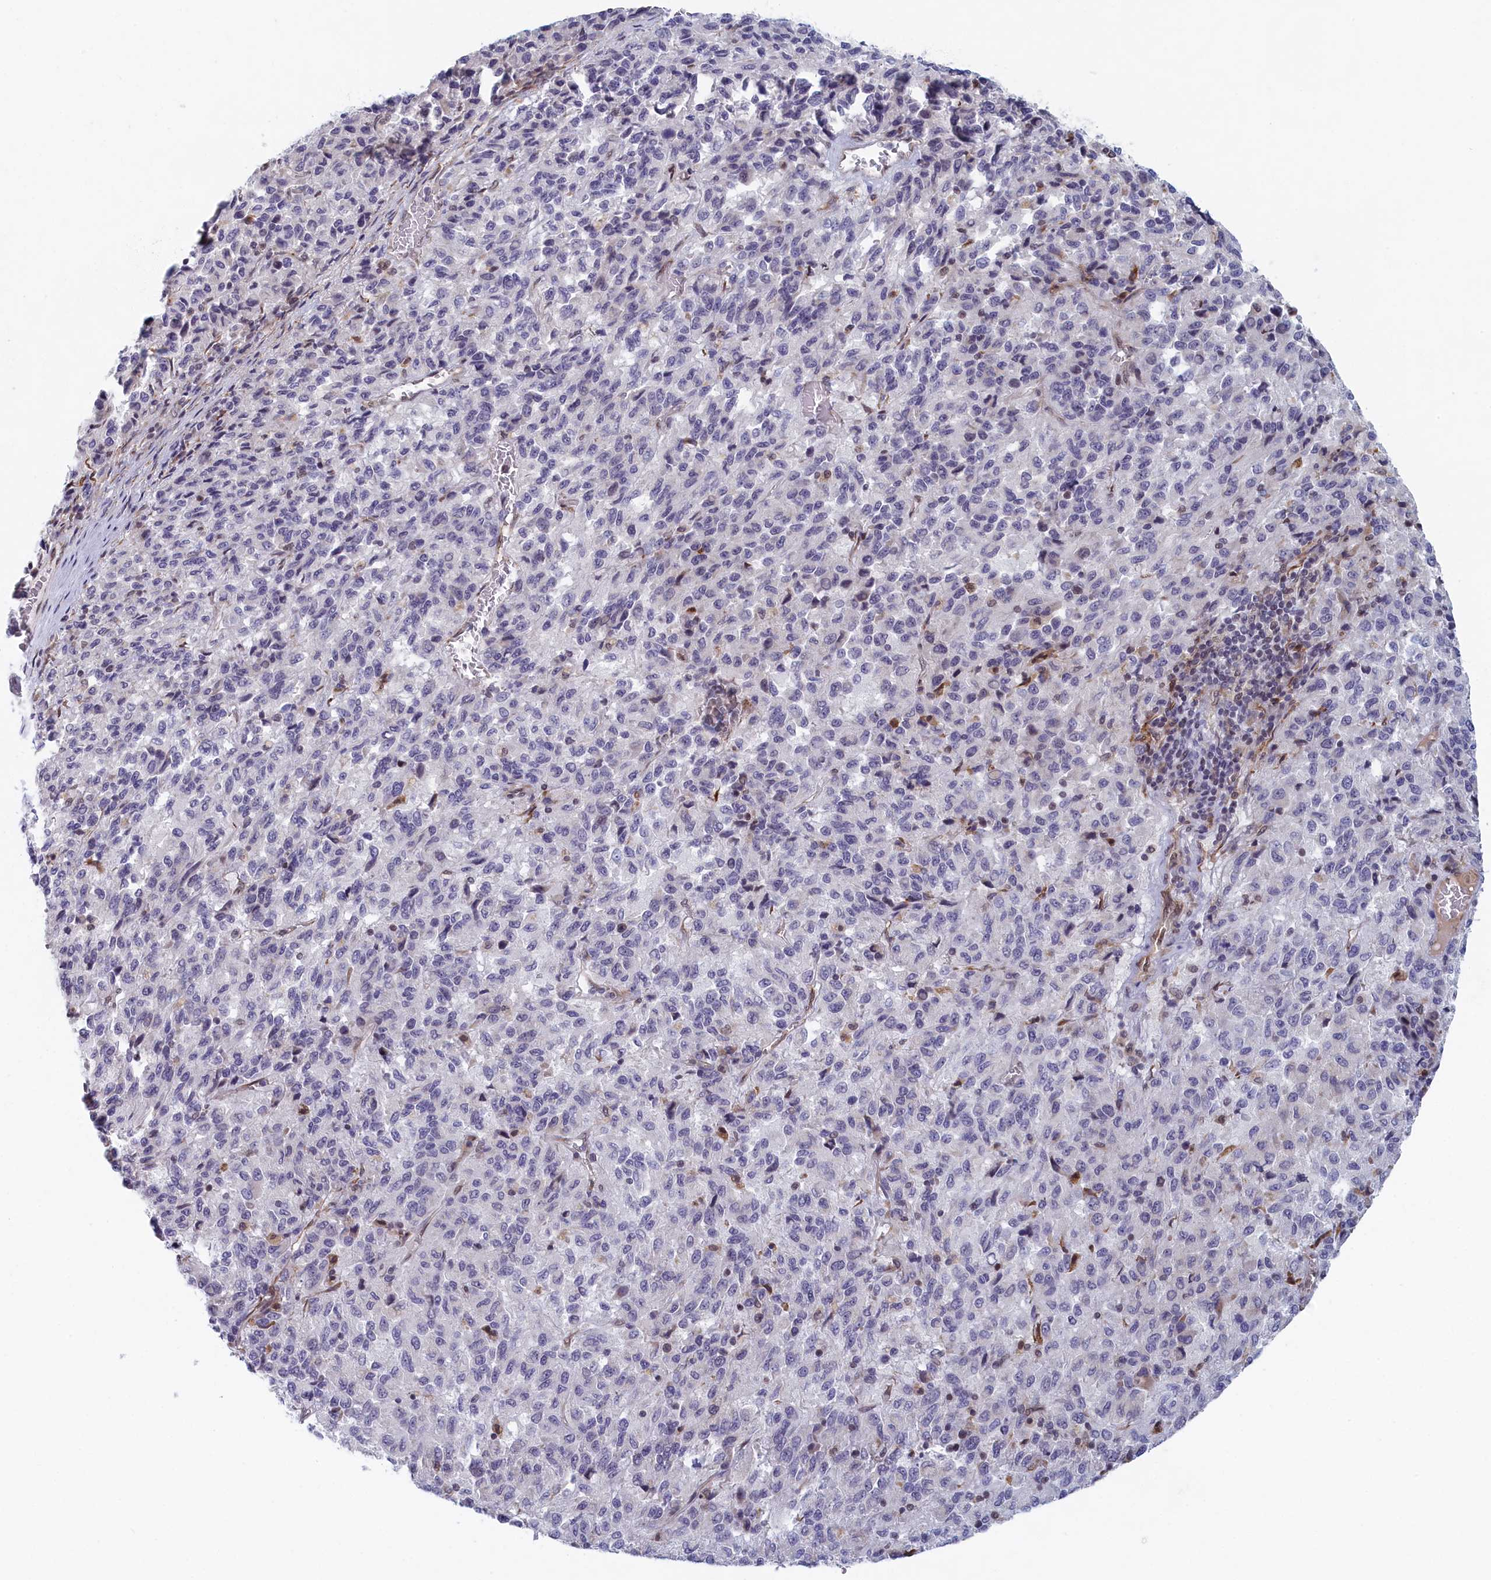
{"staining": {"intensity": "negative", "quantity": "none", "location": "none"}, "tissue": "melanoma", "cell_type": "Tumor cells", "image_type": "cancer", "snomed": [{"axis": "morphology", "description": "Malignant melanoma, Metastatic site"}, {"axis": "topography", "description": "Lung"}], "caption": "Immunohistochemistry (IHC) of human malignant melanoma (metastatic site) reveals no staining in tumor cells.", "gene": "DNAJC17", "patient": {"sex": "male", "age": 64}}